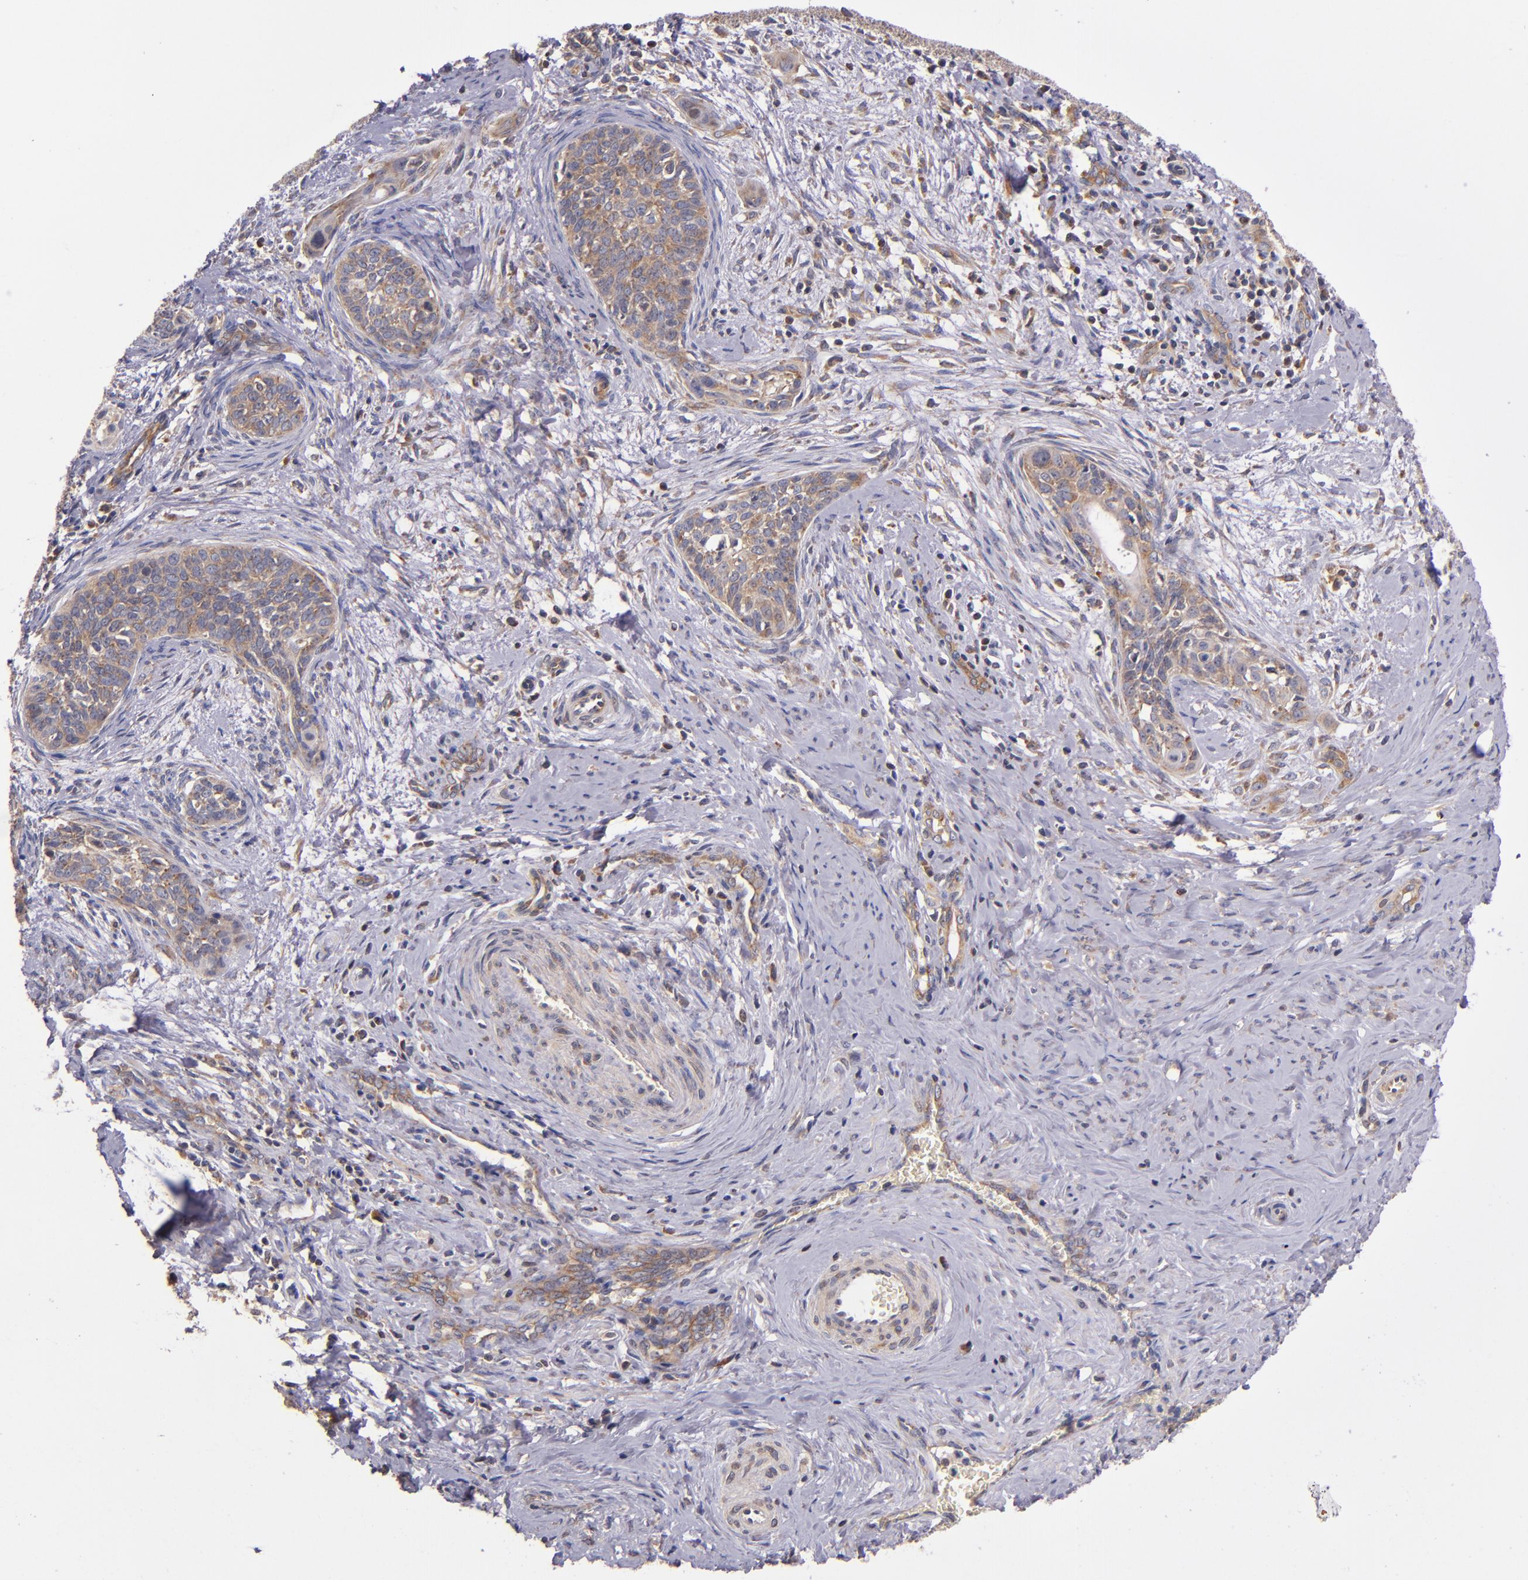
{"staining": {"intensity": "moderate", "quantity": ">75%", "location": "cytoplasmic/membranous"}, "tissue": "cervical cancer", "cell_type": "Tumor cells", "image_type": "cancer", "snomed": [{"axis": "morphology", "description": "Squamous cell carcinoma, NOS"}, {"axis": "topography", "description": "Cervix"}], "caption": "Moderate cytoplasmic/membranous protein positivity is appreciated in about >75% of tumor cells in squamous cell carcinoma (cervical).", "gene": "EIF4ENIF1", "patient": {"sex": "female", "age": 33}}